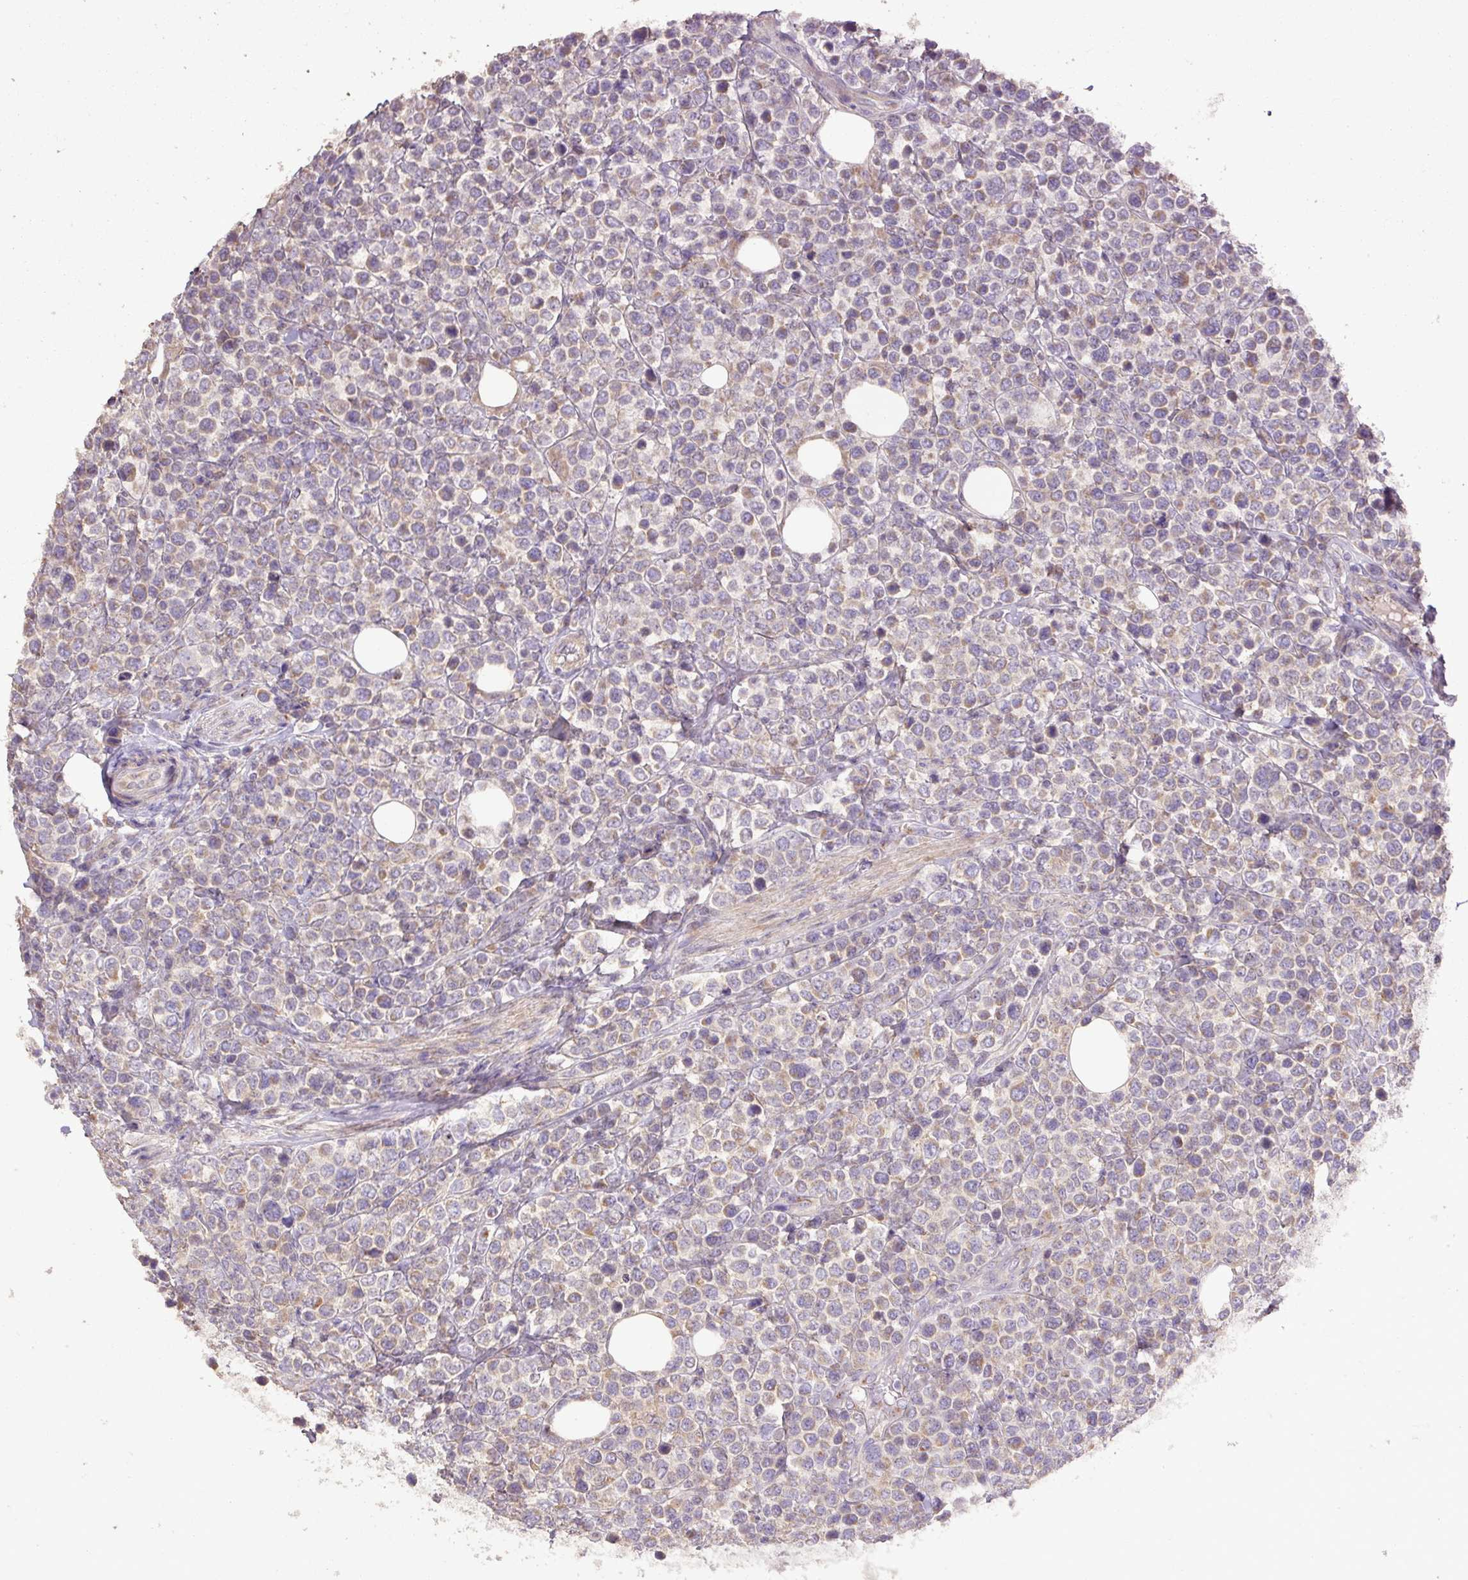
{"staining": {"intensity": "weak", "quantity": "25%-75%", "location": "cytoplasmic/membranous"}, "tissue": "lymphoma", "cell_type": "Tumor cells", "image_type": "cancer", "snomed": [{"axis": "morphology", "description": "Malignant lymphoma, non-Hodgkin's type, Low grade"}, {"axis": "topography", "description": "Lymph node"}], "caption": "Immunohistochemical staining of human lymphoma shows weak cytoplasmic/membranous protein staining in approximately 25%-75% of tumor cells. The protein is shown in brown color, while the nuclei are stained blue.", "gene": "ABR", "patient": {"sex": "male", "age": 60}}